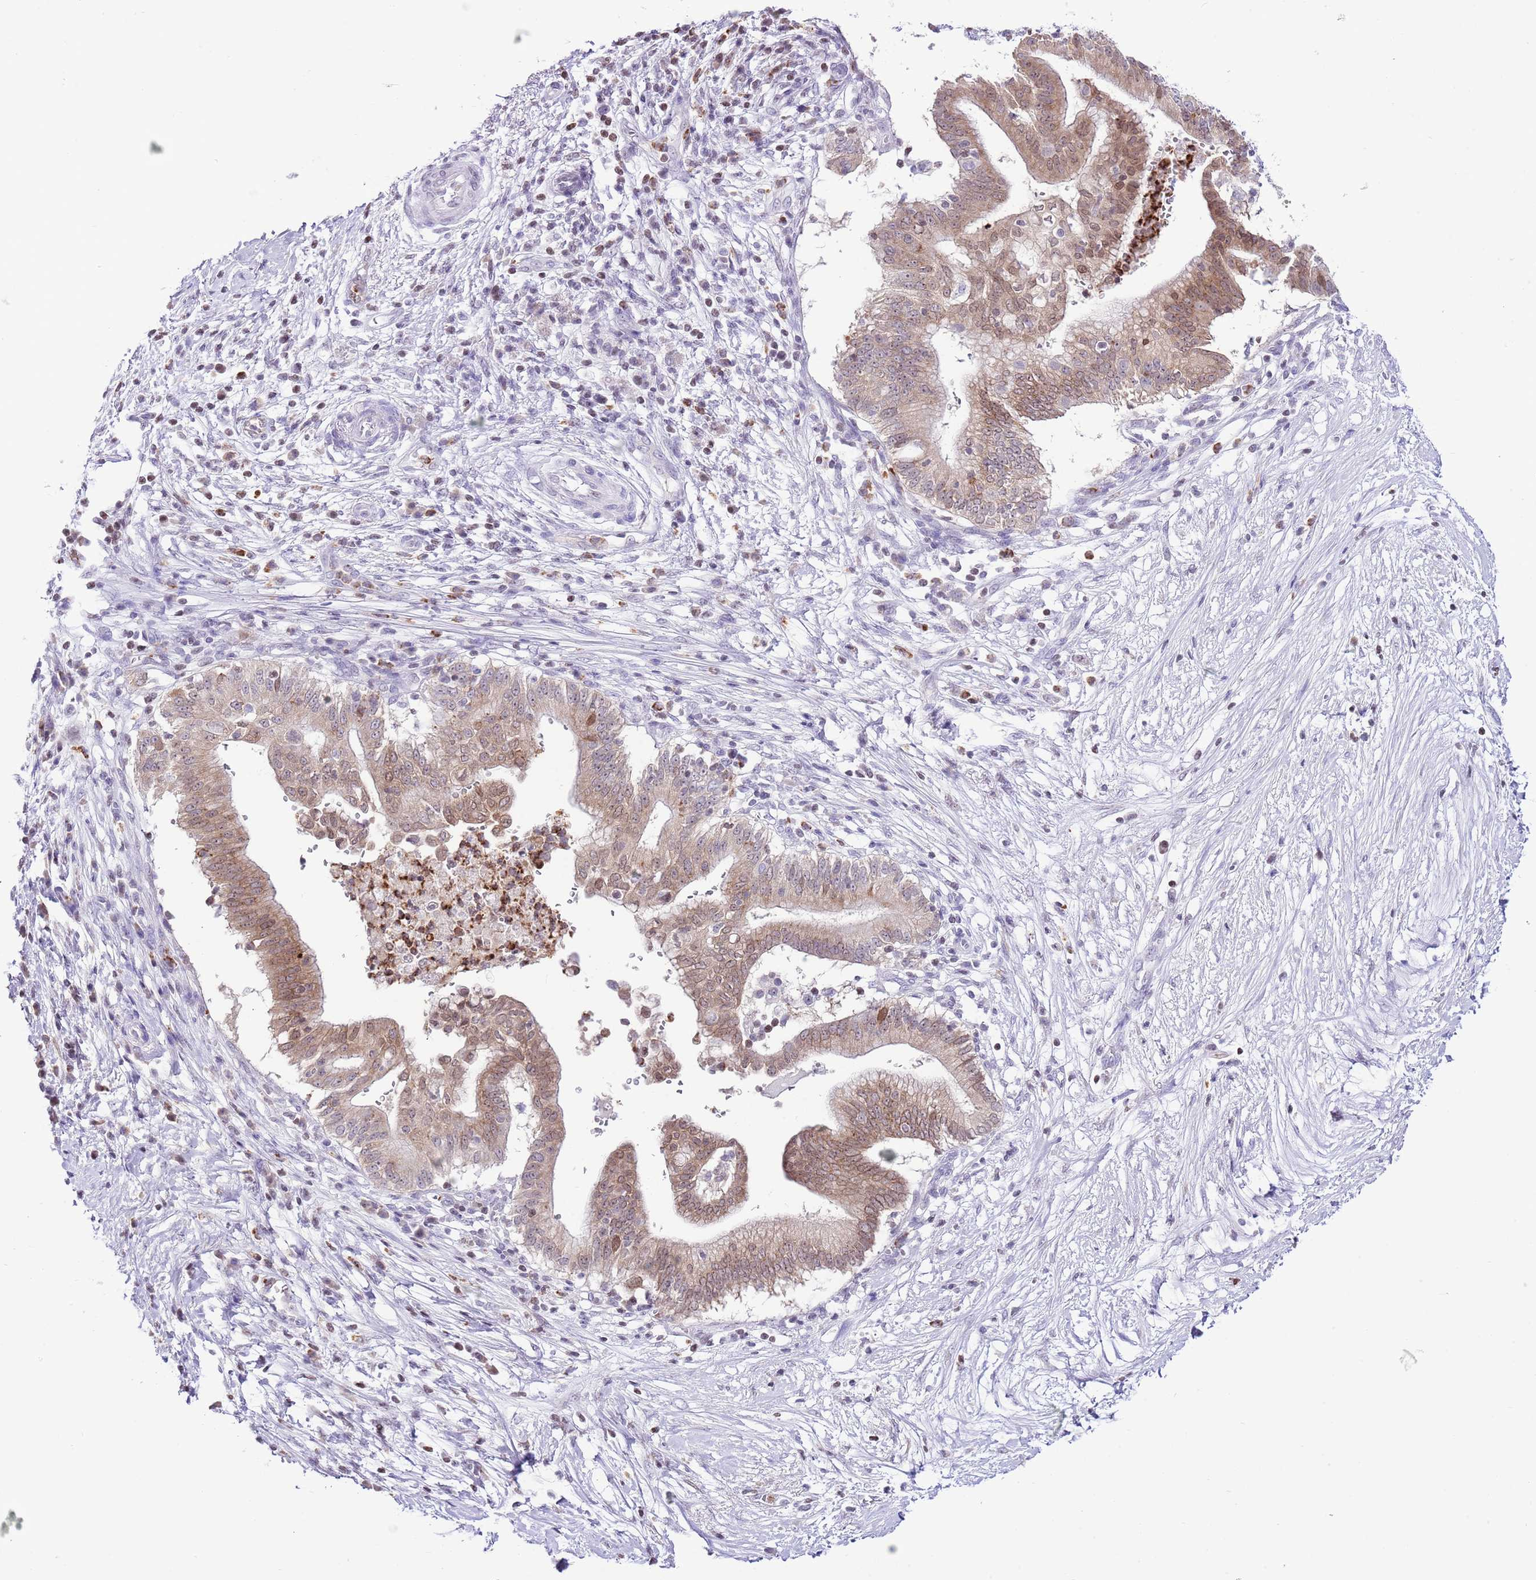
{"staining": {"intensity": "moderate", "quantity": ">75%", "location": "cytoplasmic/membranous,nuclear"}, "tissue": "pancreatic cancer", "cell_type": "Tumor cells", "image_type": "cancer", "snomed": [{"axis": "morphology", "description": "Adenocarcinoma, NOS"}, {"axis": "topography", "description": "Pancreas"}], "caption": "Moderate cytoplasmic/membranous and nuclear expression is seen in approximately >75% of tumor cells in pancreatic cancer (adenocarcinoma). (Brightfield microscopy of DAB IHC at high magnification).", "gene": "PRR15", "patient": {"sex": "male", "age": 68}}